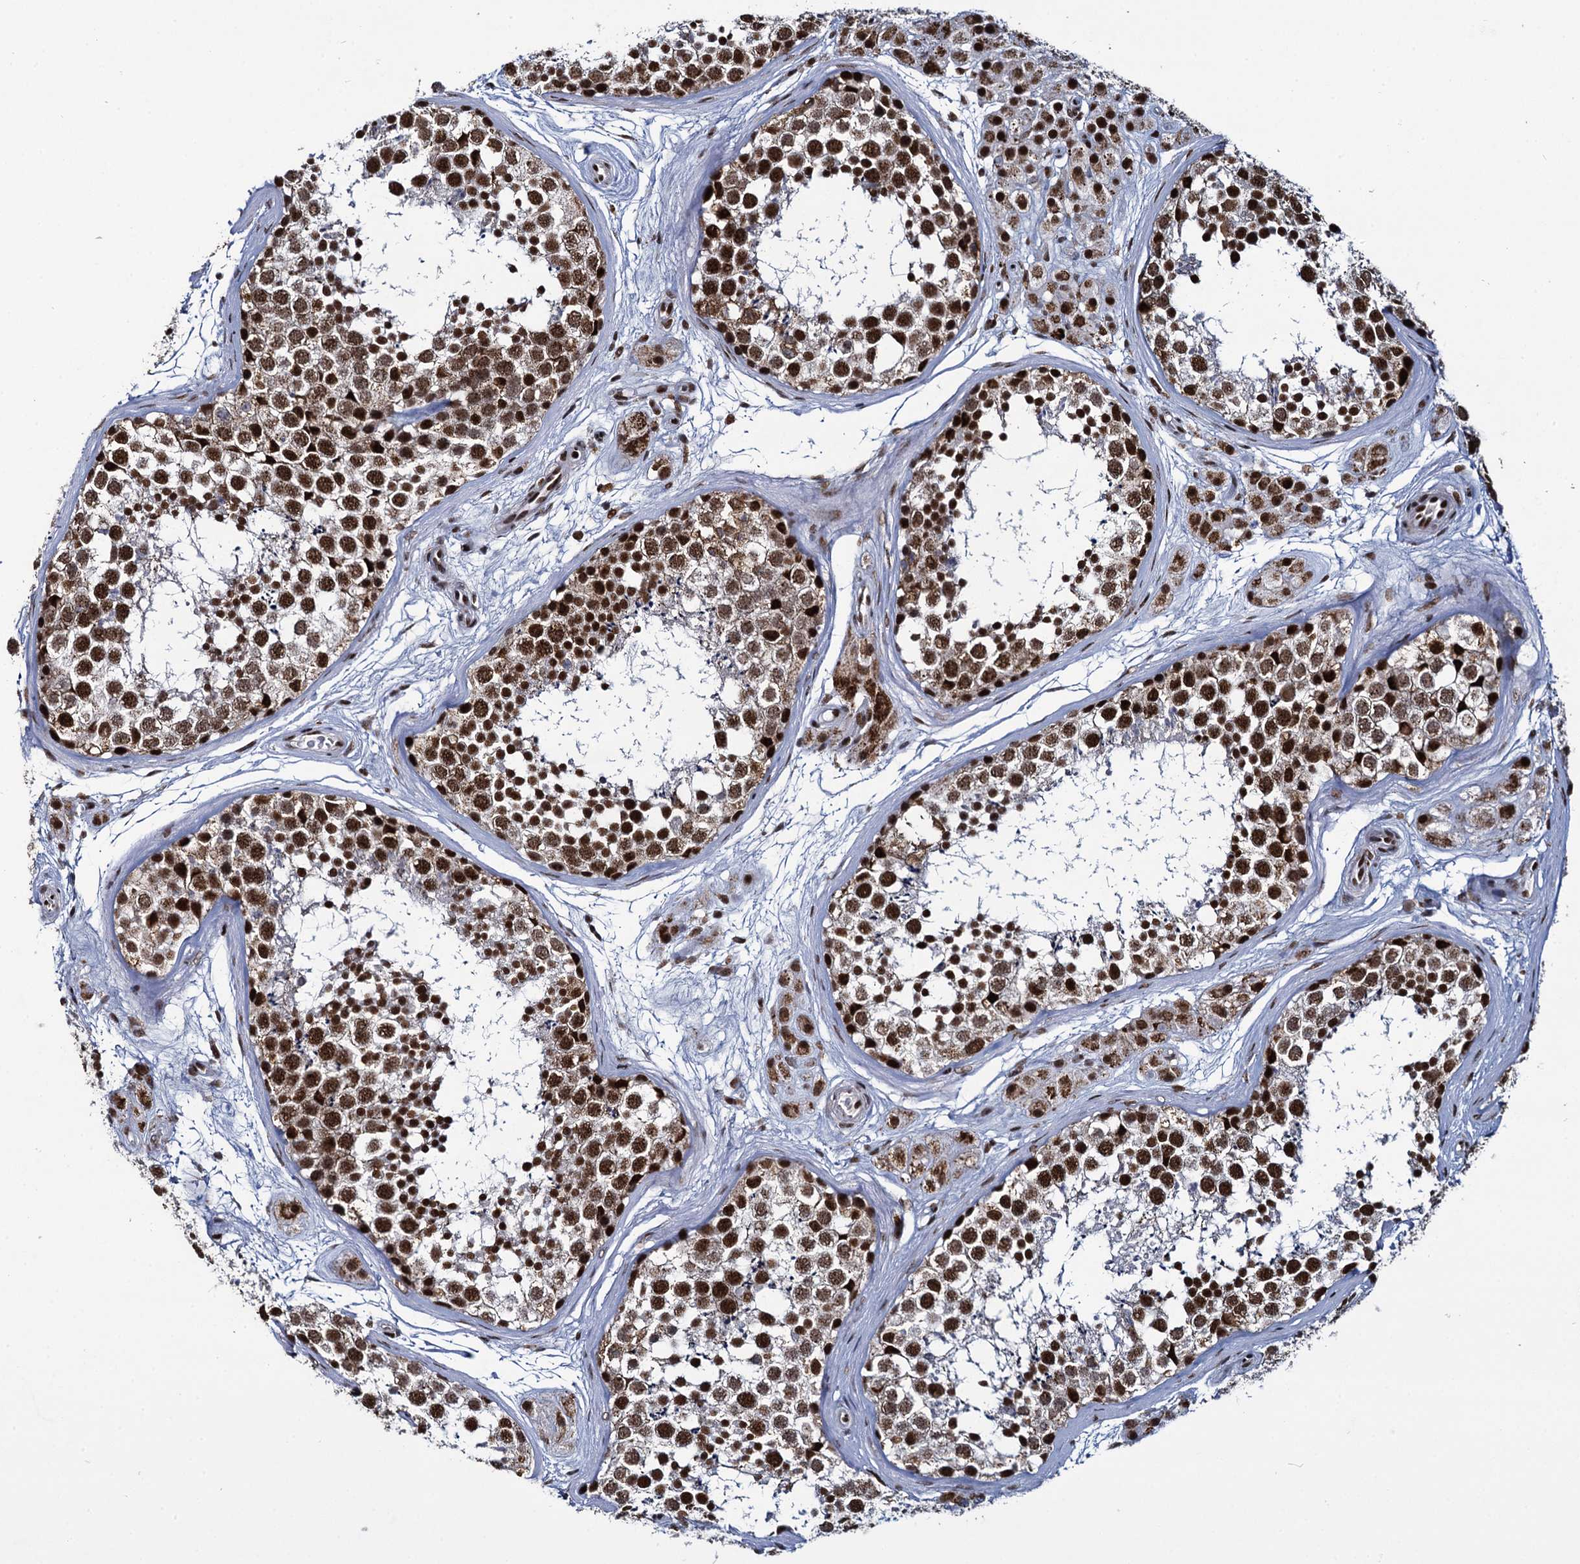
{"staining": {"intensity": "strong", "quantity": ">75%", "location": "cytoplasmic/membranous,nuclear"}, "tissue": "testis", "cell_type": "Cells in seminiferous ducts", "image_type": "normal", "snomed": [{"axis": "morphology", "description": "Normal tissue, NOS"}, {"axis": "topography", "description": "Testis"}], "caption": "Immunohistochemical staining of unremarkable human testis displays strong cytoplasmic/membranous,nuclear protein expression in approximately >75% of cells in seminiferous ducts. Using DAB (brown) and hematoxylin (blue) stains, captured at high magnification using brightfield microscopy.", "gene": "RPUSD4", "patient": {"sex": "male", "age": 56}}